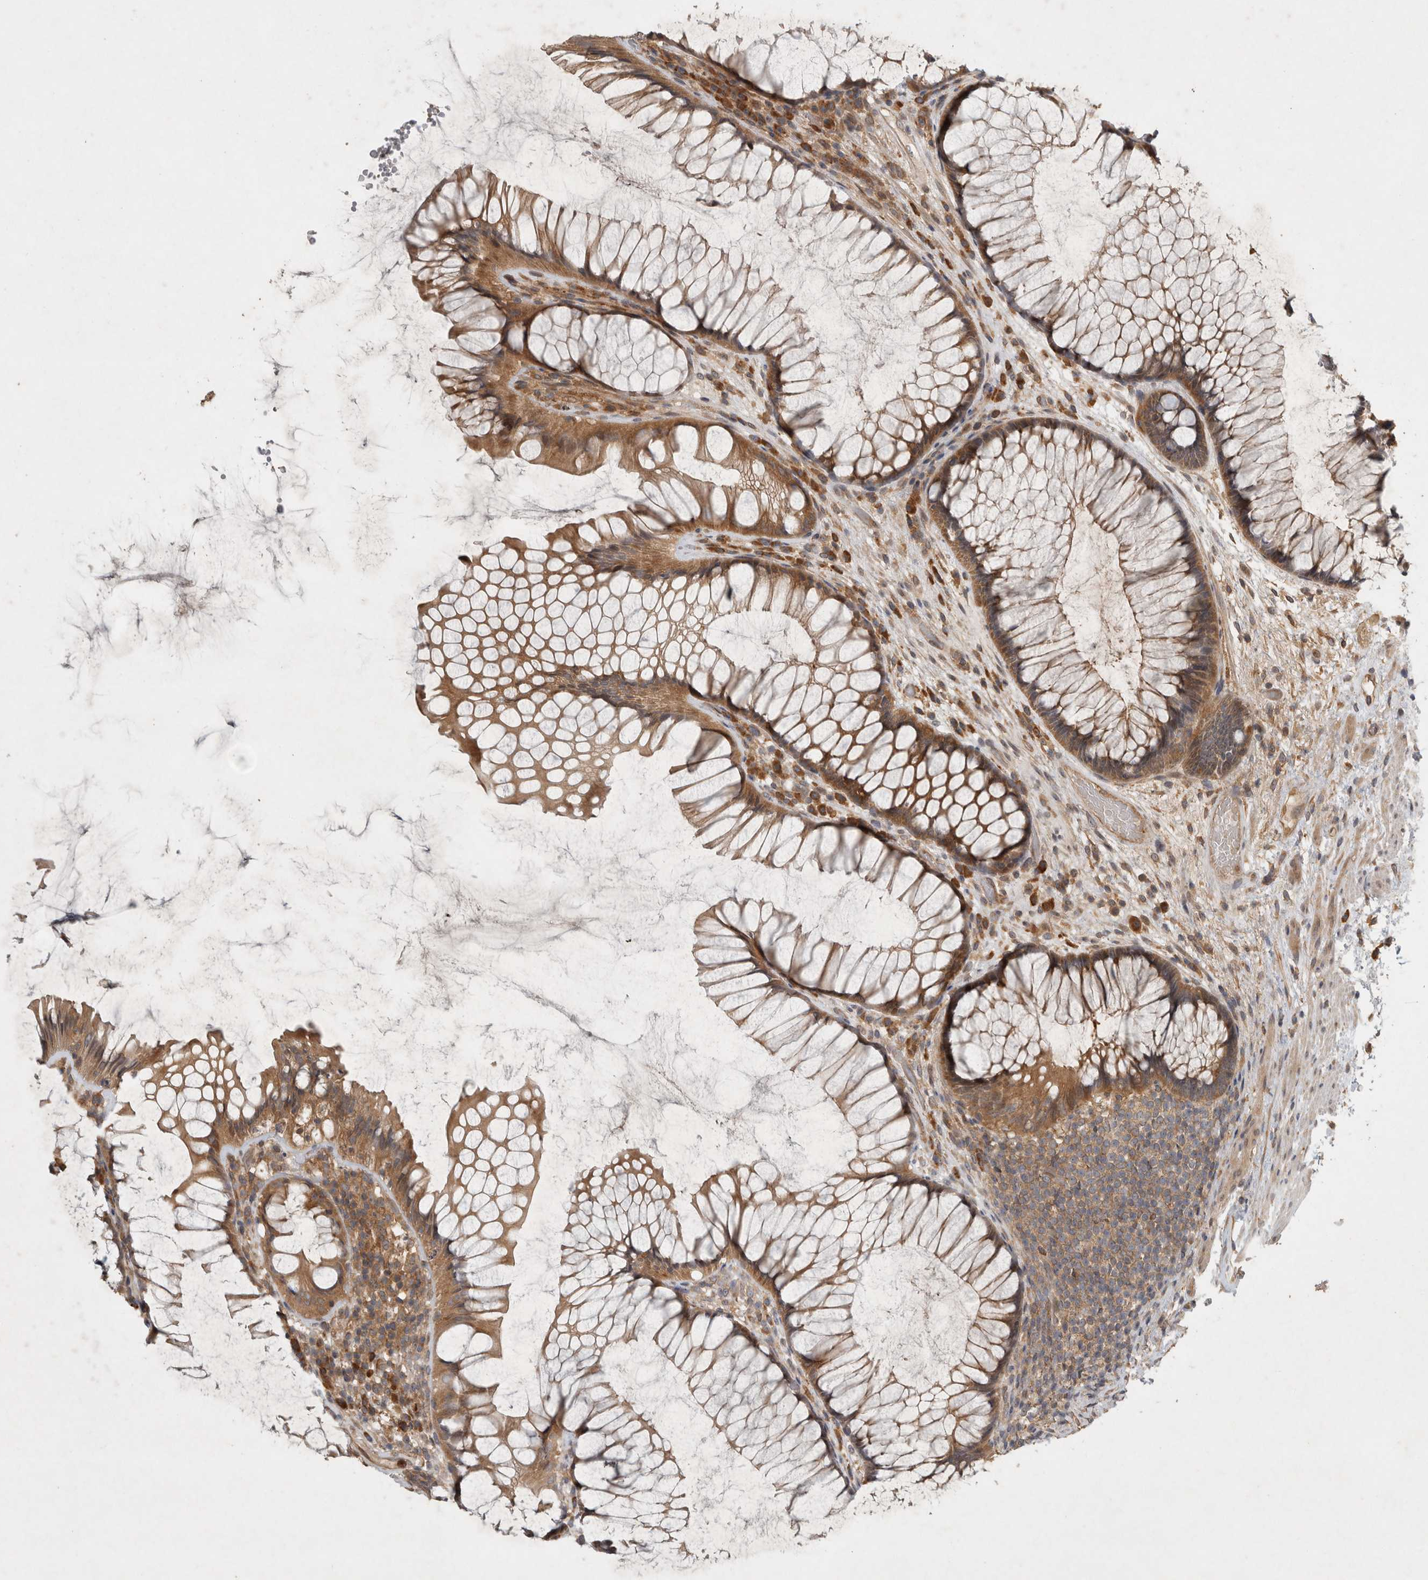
{"staining": {"intensity": "moderate", "quantity": ">75%", "location": "cytoplasmic/membranous"}, "tissue": "rectum", "cell_type": "Glandular cells", "image_type": "normal", "snomed": [{"axis": "morphology", "description": "Normal tissue, NOS"}, {"axis": "topography", "description": "Rectum"}], "caption": "Moderate cytoplasmic/membranous positivity for a protein is seen in approximately >75% of glandular cells of benign rectum using IHC.", "gene": "VEPH1", "patient": {"sex": "male", "age": 51}}